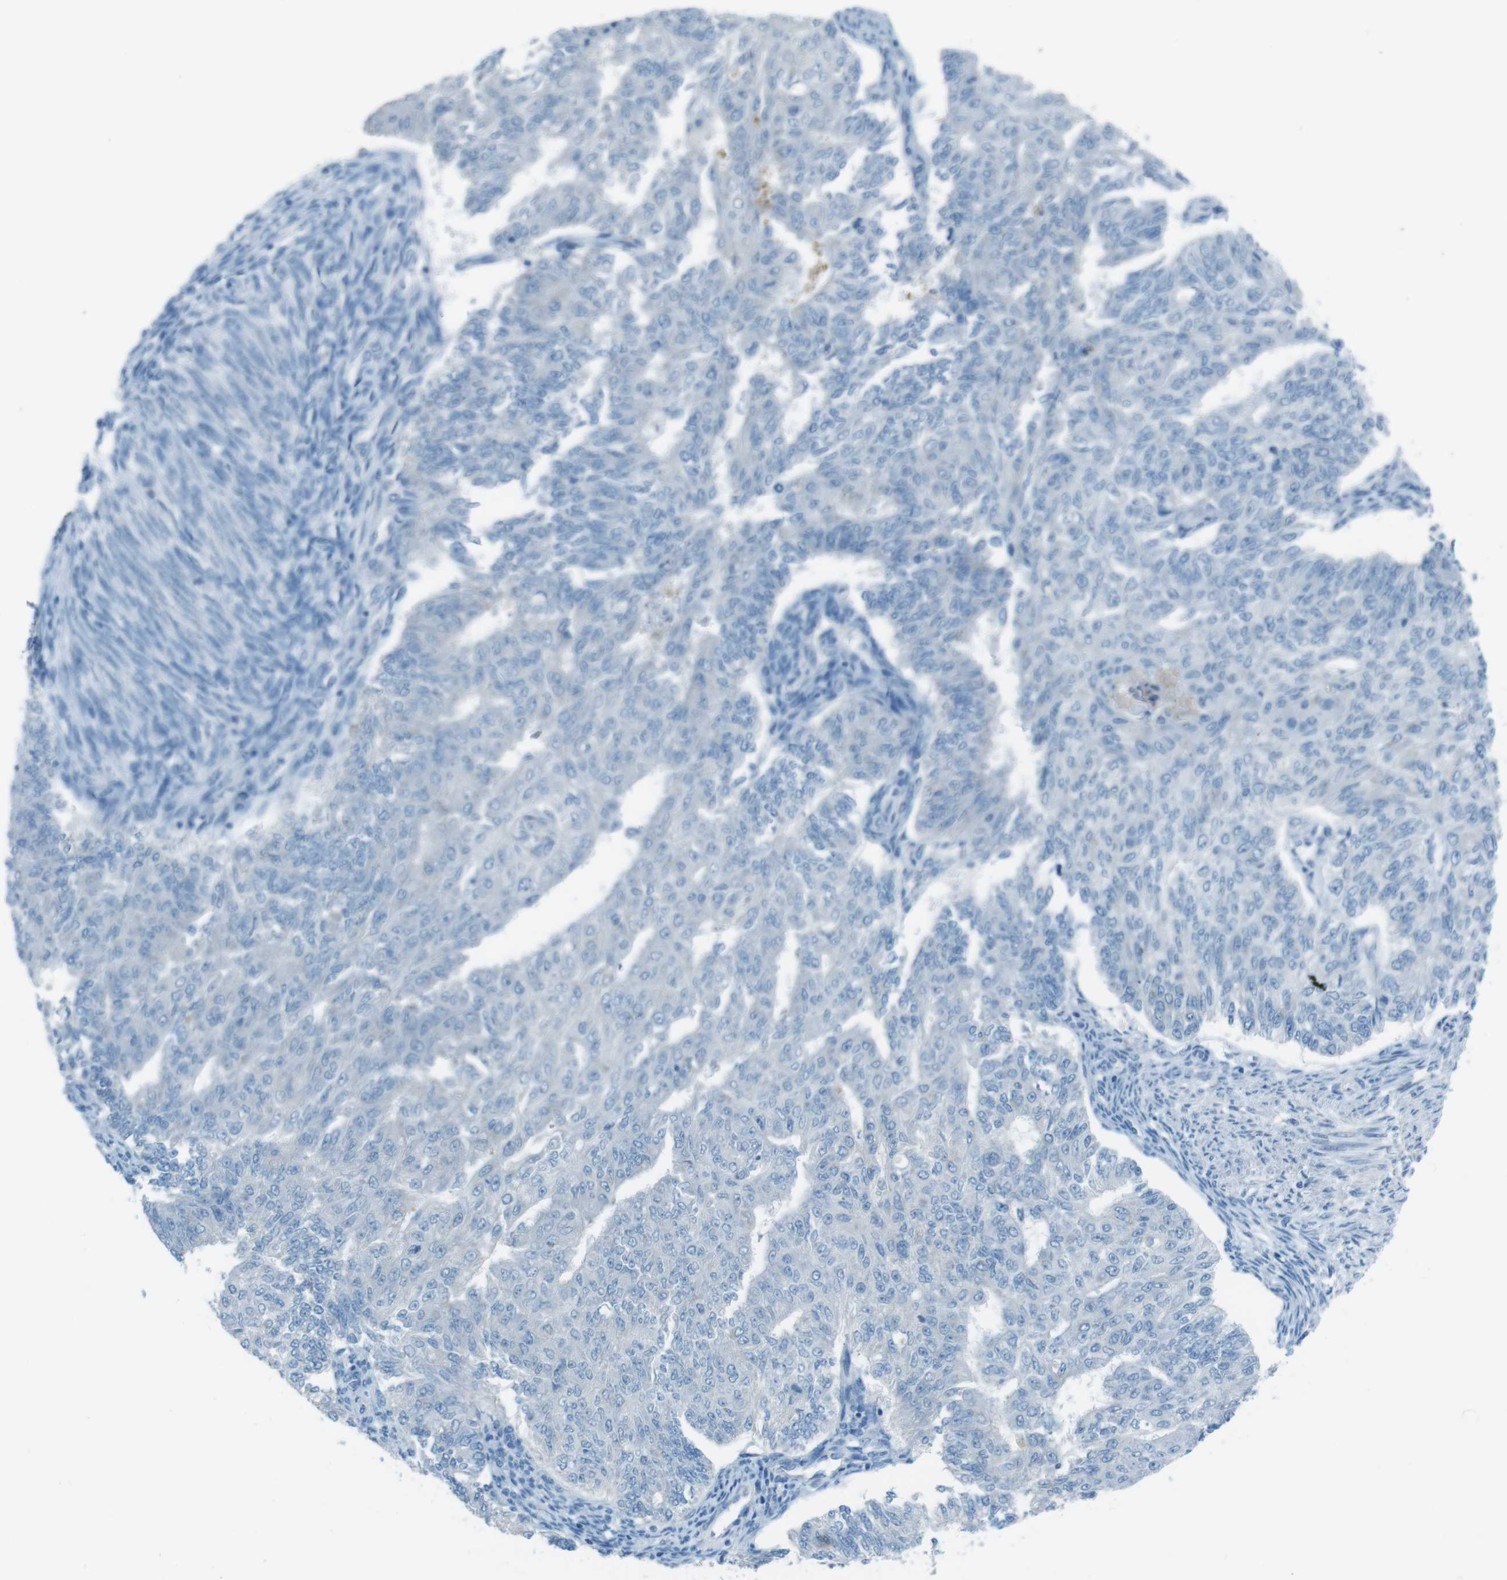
{"staining": {"intensity": "negative", "quantity": "none", "location": "none"}, "tissue": "endometrial cancer", "cell_type": "Tumor cells", "image_type": "cancer", "snomed": [{"axis": "morphology", "description": "Adenocarcinoma, NOS"}, {"axis": "topography", "description": "Endometrium"}], "caption": "A micrograph of human endometrial cancer (adenocarcinoma) is negative for staining in tumor cells.", "gene": "TXNDC15", "patient": {"sex": "female", "age": 32}}